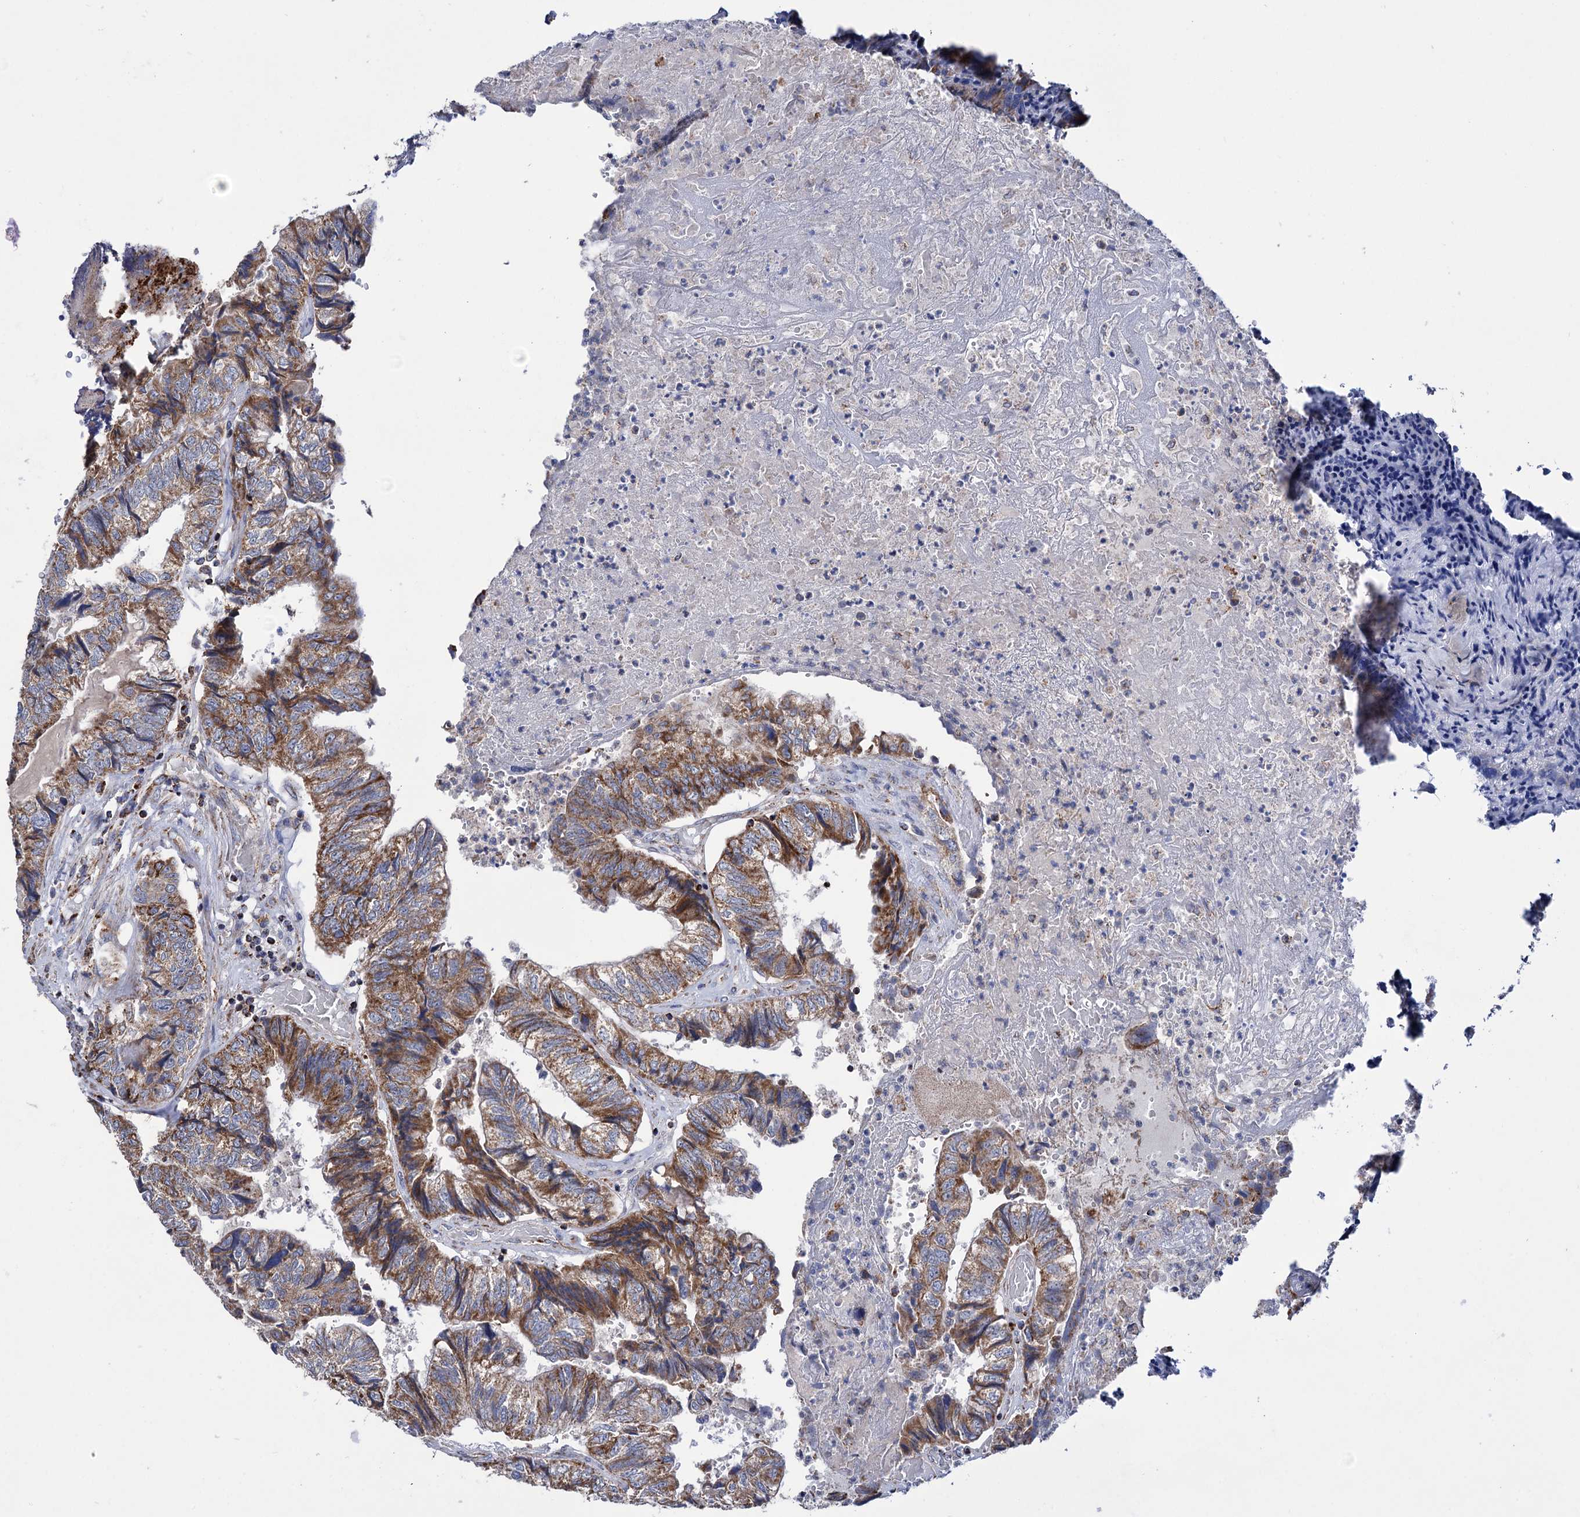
{"staining": {"intensity": "moderate", "quantity": ">75%", "location": "cytoplasmic/membranous"}, "tissue": "colorectal cancer", "cell_type": "Tumor cells", "image_type": "cancer", "snomed": [{"axis": "morphology", "description": "Adenocarcinoma, NOS"}, {"axis": "topography", "description": "Colon"}], "caption": "Brown immunohistochemical staining in human colorectal cancer (adenocarcinoma) exhibits moderate cytoplasmic/membranous expression in about >75% of tumor cells.", "gene": "ABHD10", "patient": {"sex": "female", "age": 67}}